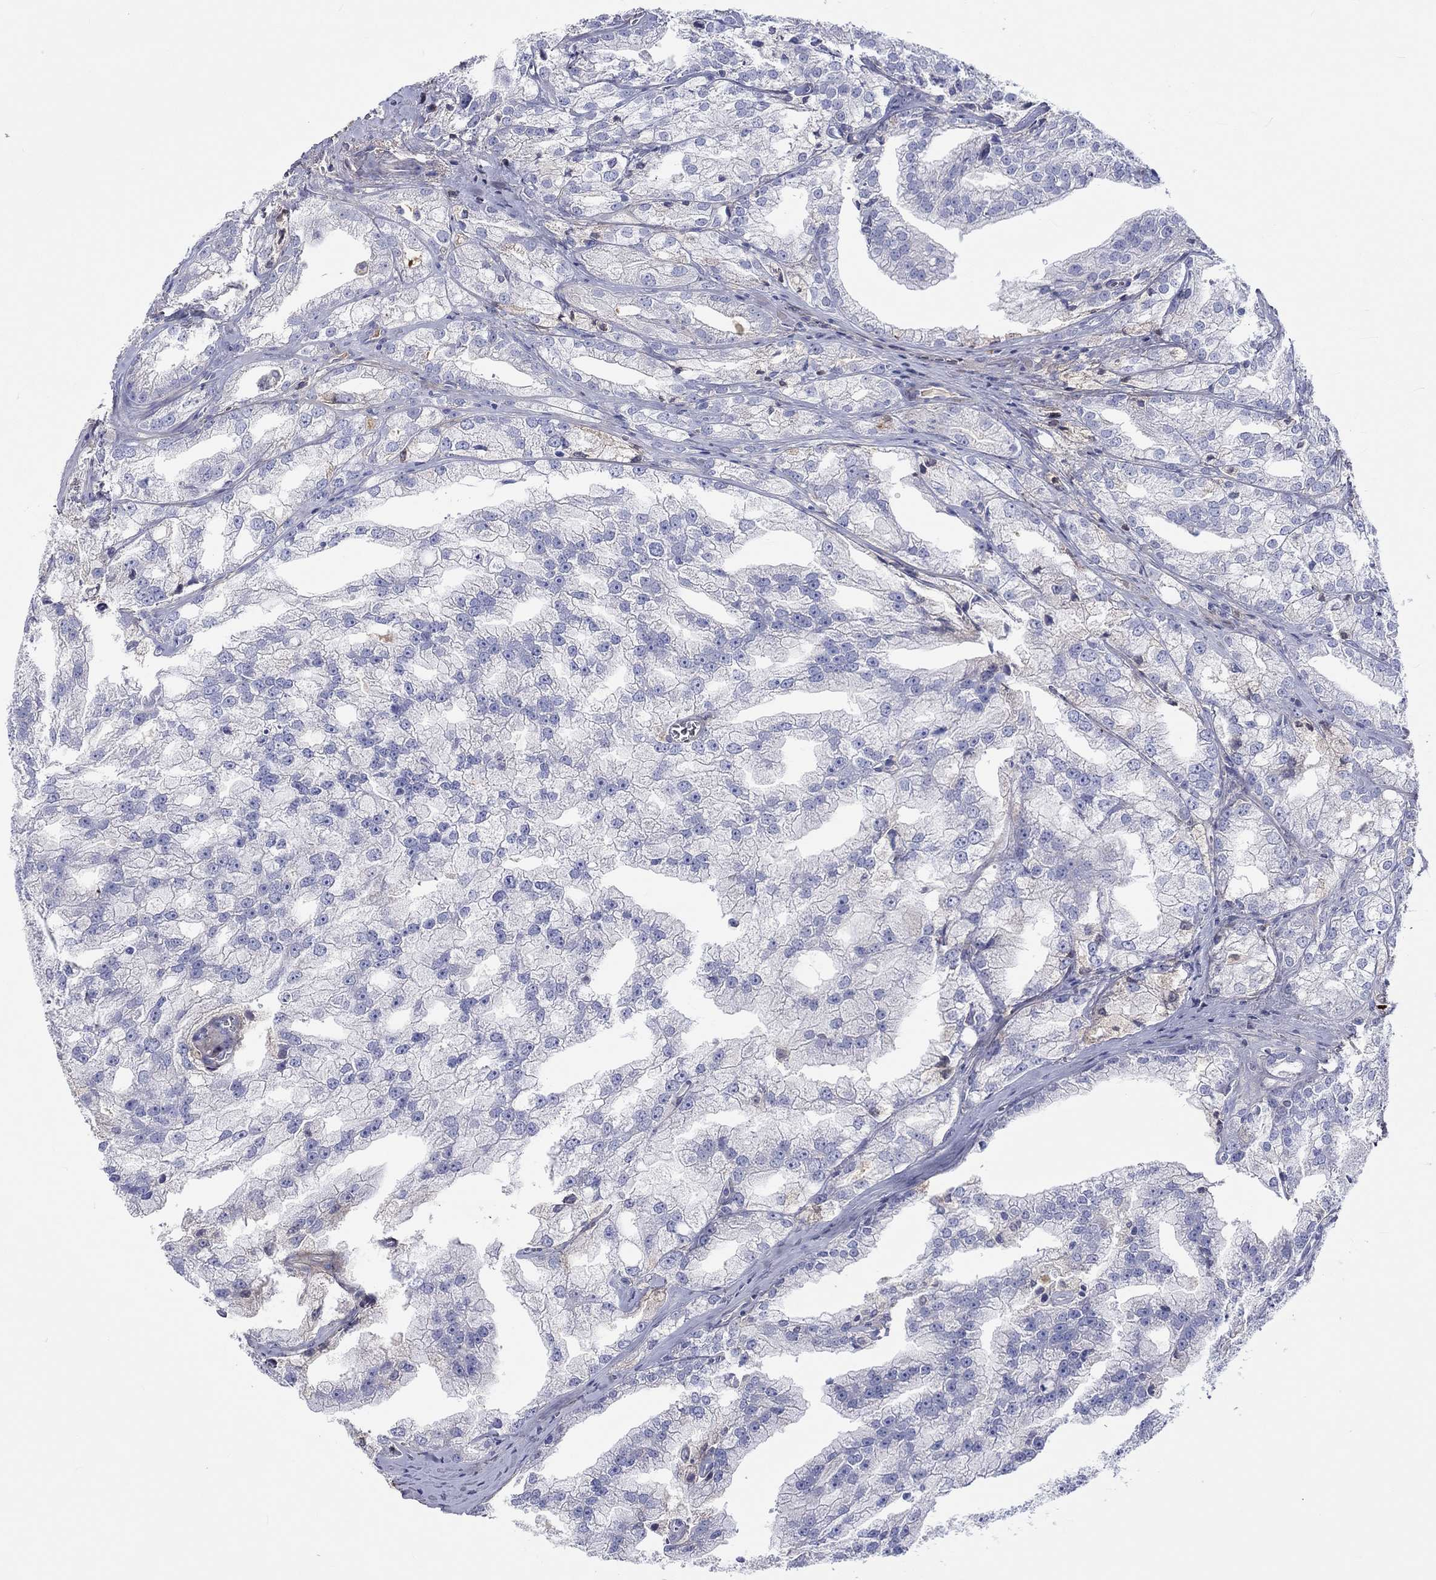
{"staining": {"intensity": "negative", "quantity": "none", "location": "none"}, "tissue": "prostate cancer", "cell_type": "Tumor cells", "image_type": "cancer", "snomed": [{"axis": "morphology", "description": "Adenocarcinoma, NOS"}, {"axis": "topography", "description": "Prostate"}], "caption": "Tumor cells are negative for protein expression in human prostate adenocarcinoma.", "gene": "TGFBI", "patient": {"sex": "male", "age": 70}}